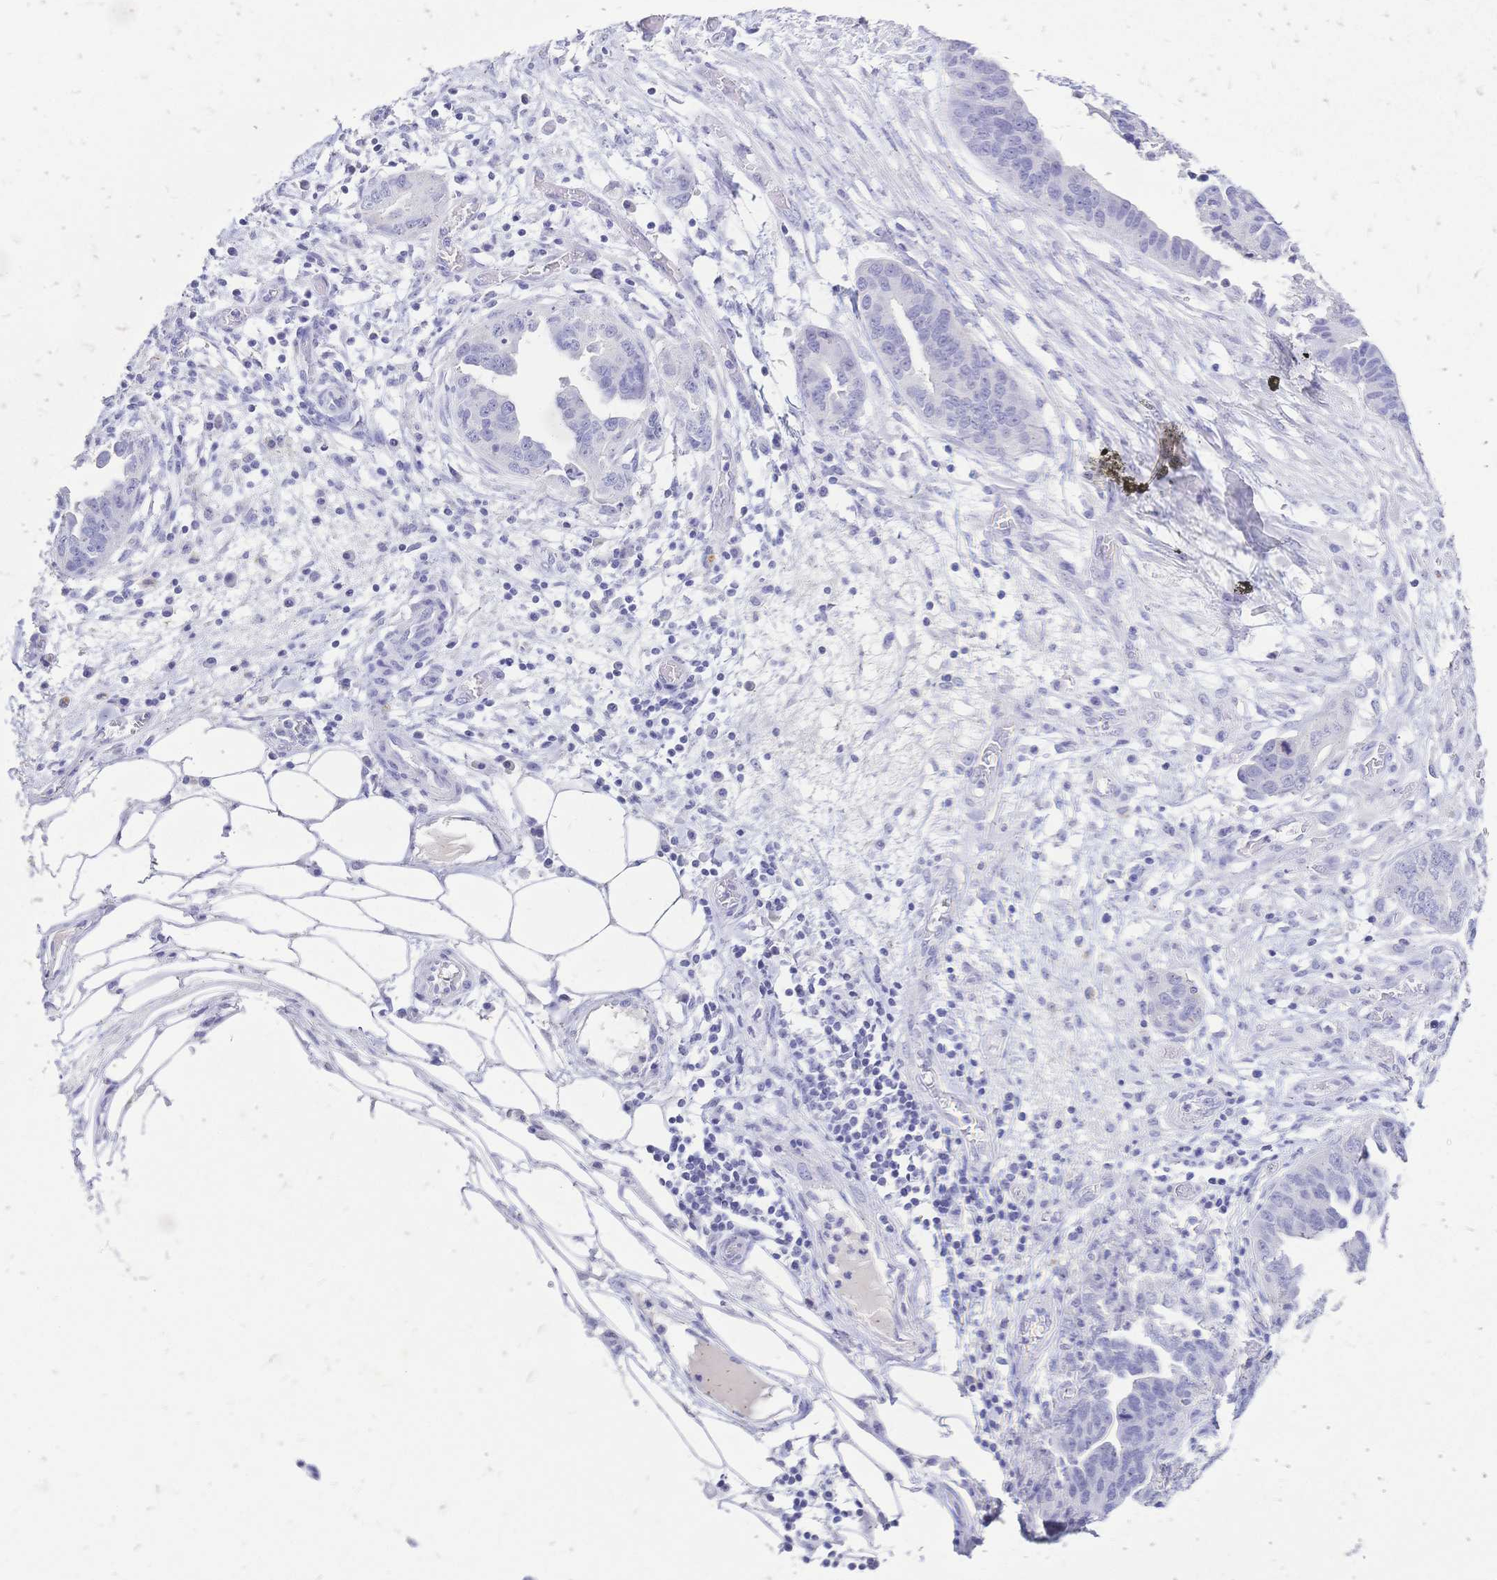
{"staining": {"intensity": "negative", "quantity": "none", "location": "none"}, "tissue": "ovarian cancer", "cell_type": "Tumor cells", "image_type": "cancer", "snomed": [{"axis": "morphology", "description": "Cystadenocarcinoma, serous, NOS"}, {"axis": "topography", "description": "Ovary"}], "caption": "The image displays no staining of tumor cells in ovarian cancer (serous cystadenocarcinoma).", "gene": "FA2H", "patient": {"sex": "female", "age": 75}}